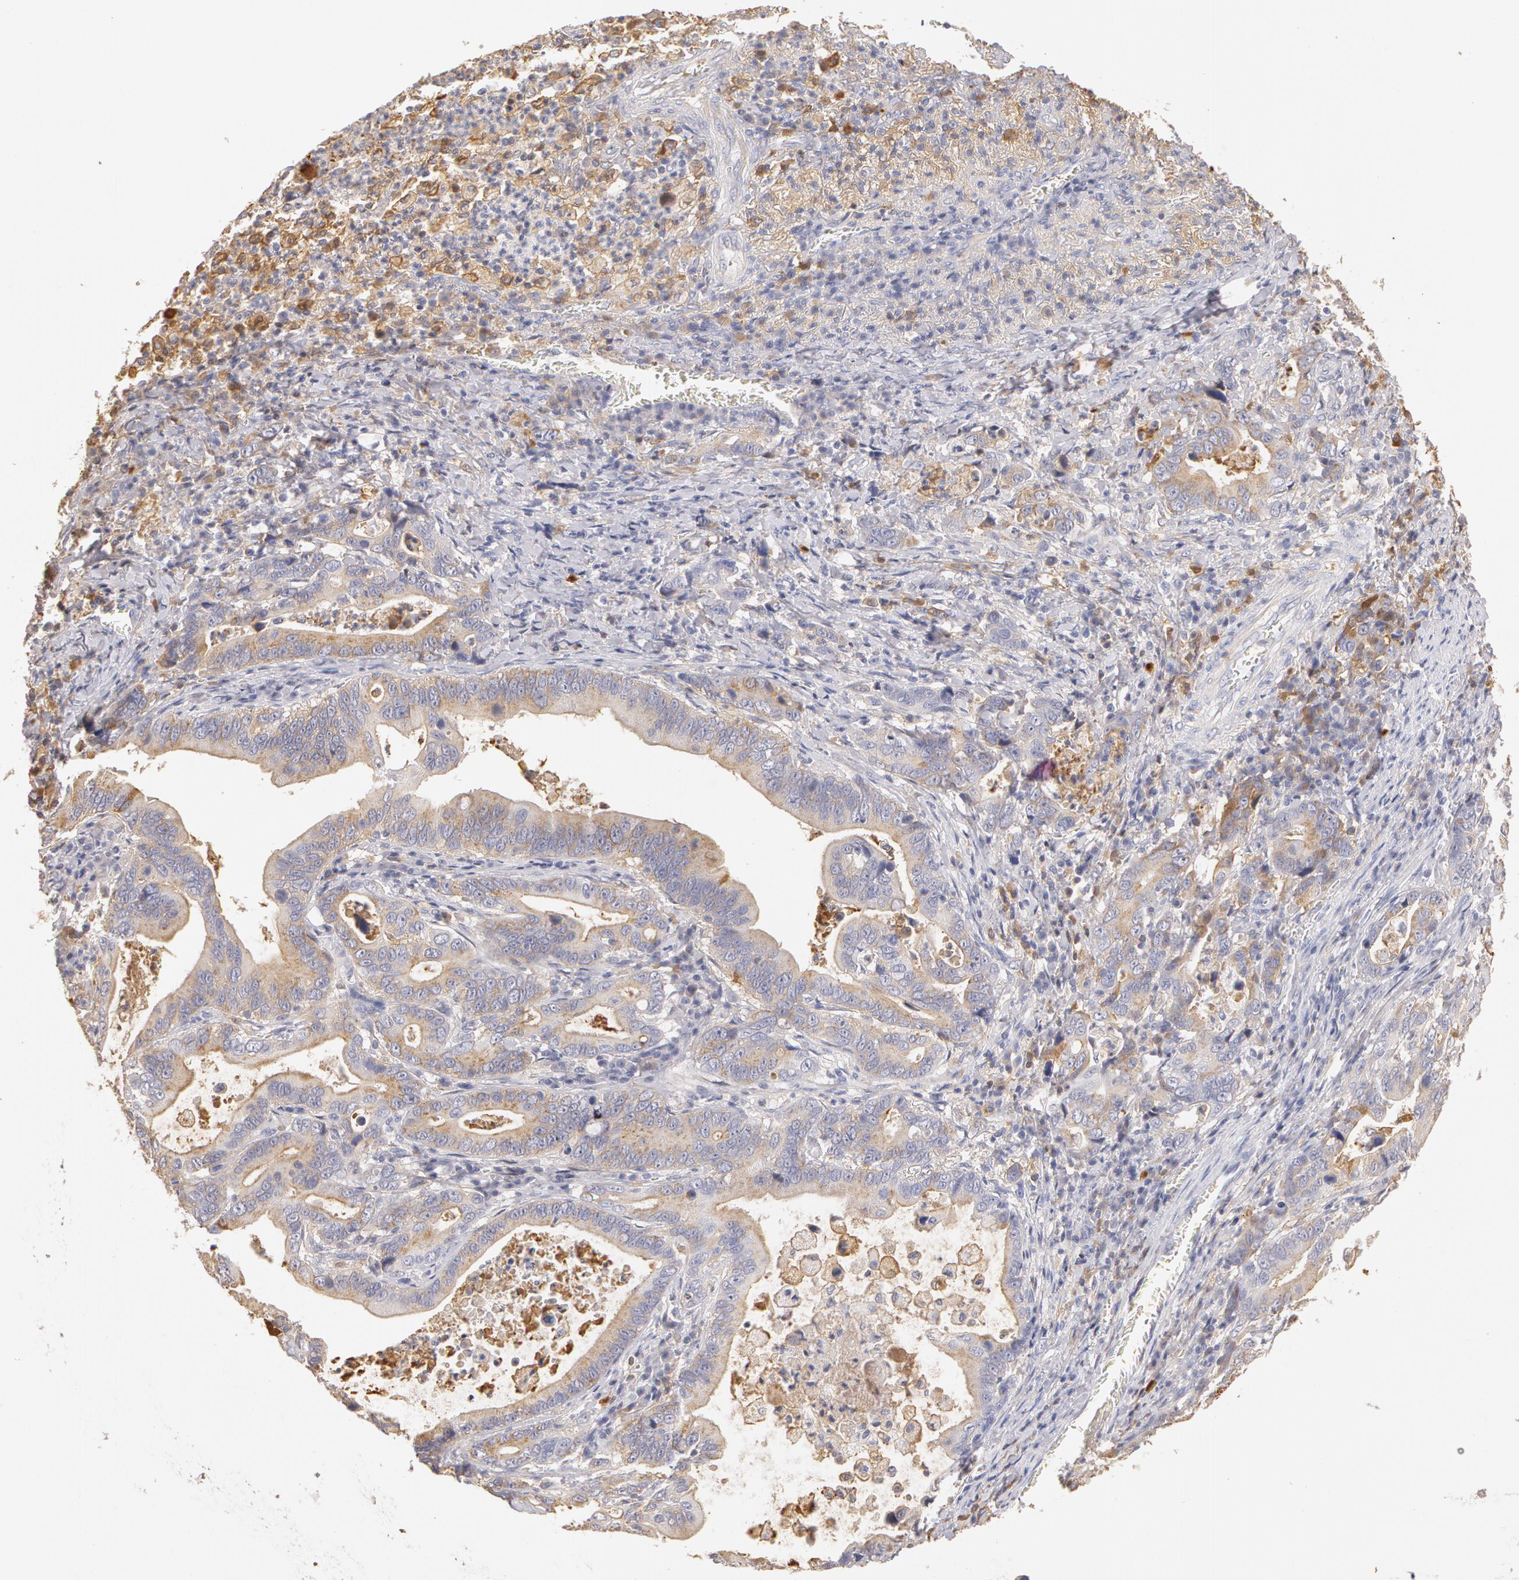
{"staining": {"intensity": "negative", "quantity": "none", "location": "none"}, "tissue": "stomach cancer", "cell_type": "Tumor cells", "image_type": "cancer", "snomed": [{"axis": "morphology", "description": "Adenocarcinoma, NOS"}, {"axis": "topography", "description": "Stomach, upper"}], "caption": "This is a micrograph of IHC staining of stomach adenocarcinoma, which shows no staining in tumor cells.", "gene": "TF", "patient": {"sex": "male", "age": 63}}